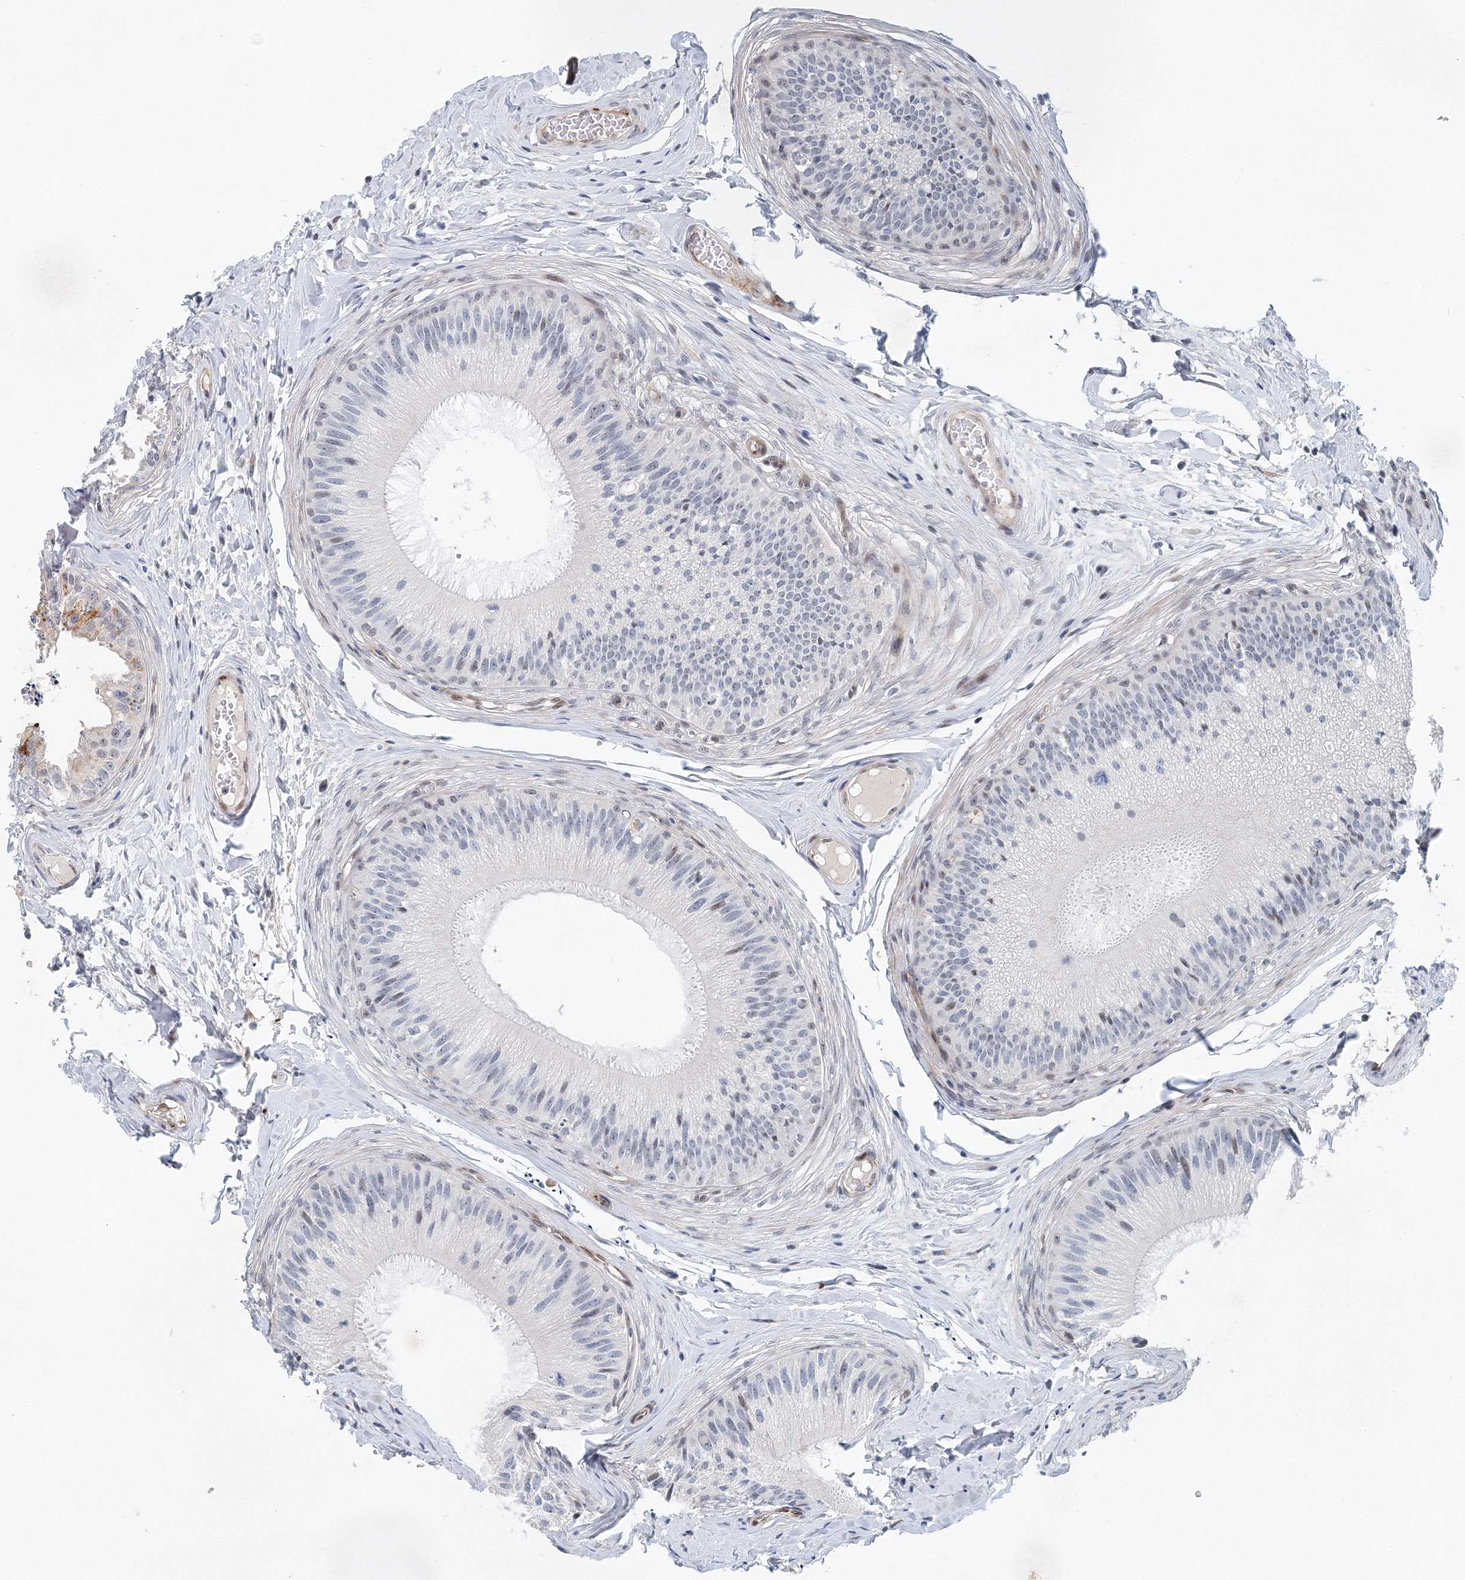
{"staining": {"intensity": "negative", "quantity": "none", "location": "none"}, "tissue": "epididymis", "cell_type": "Glandular cells", "image_type": "normal", "snomed": [{"axis": "morphology", "description": "Normal tissue, NOS"}, {"axis": "topography", "description": "Epididymis"}], "caption": "This is a image of immunohistochemistry staining of benign epididymis, which shows no expression in glandular cells.", "gene": "UIMC1", "patient": {"sex": "male", "age": 31}}